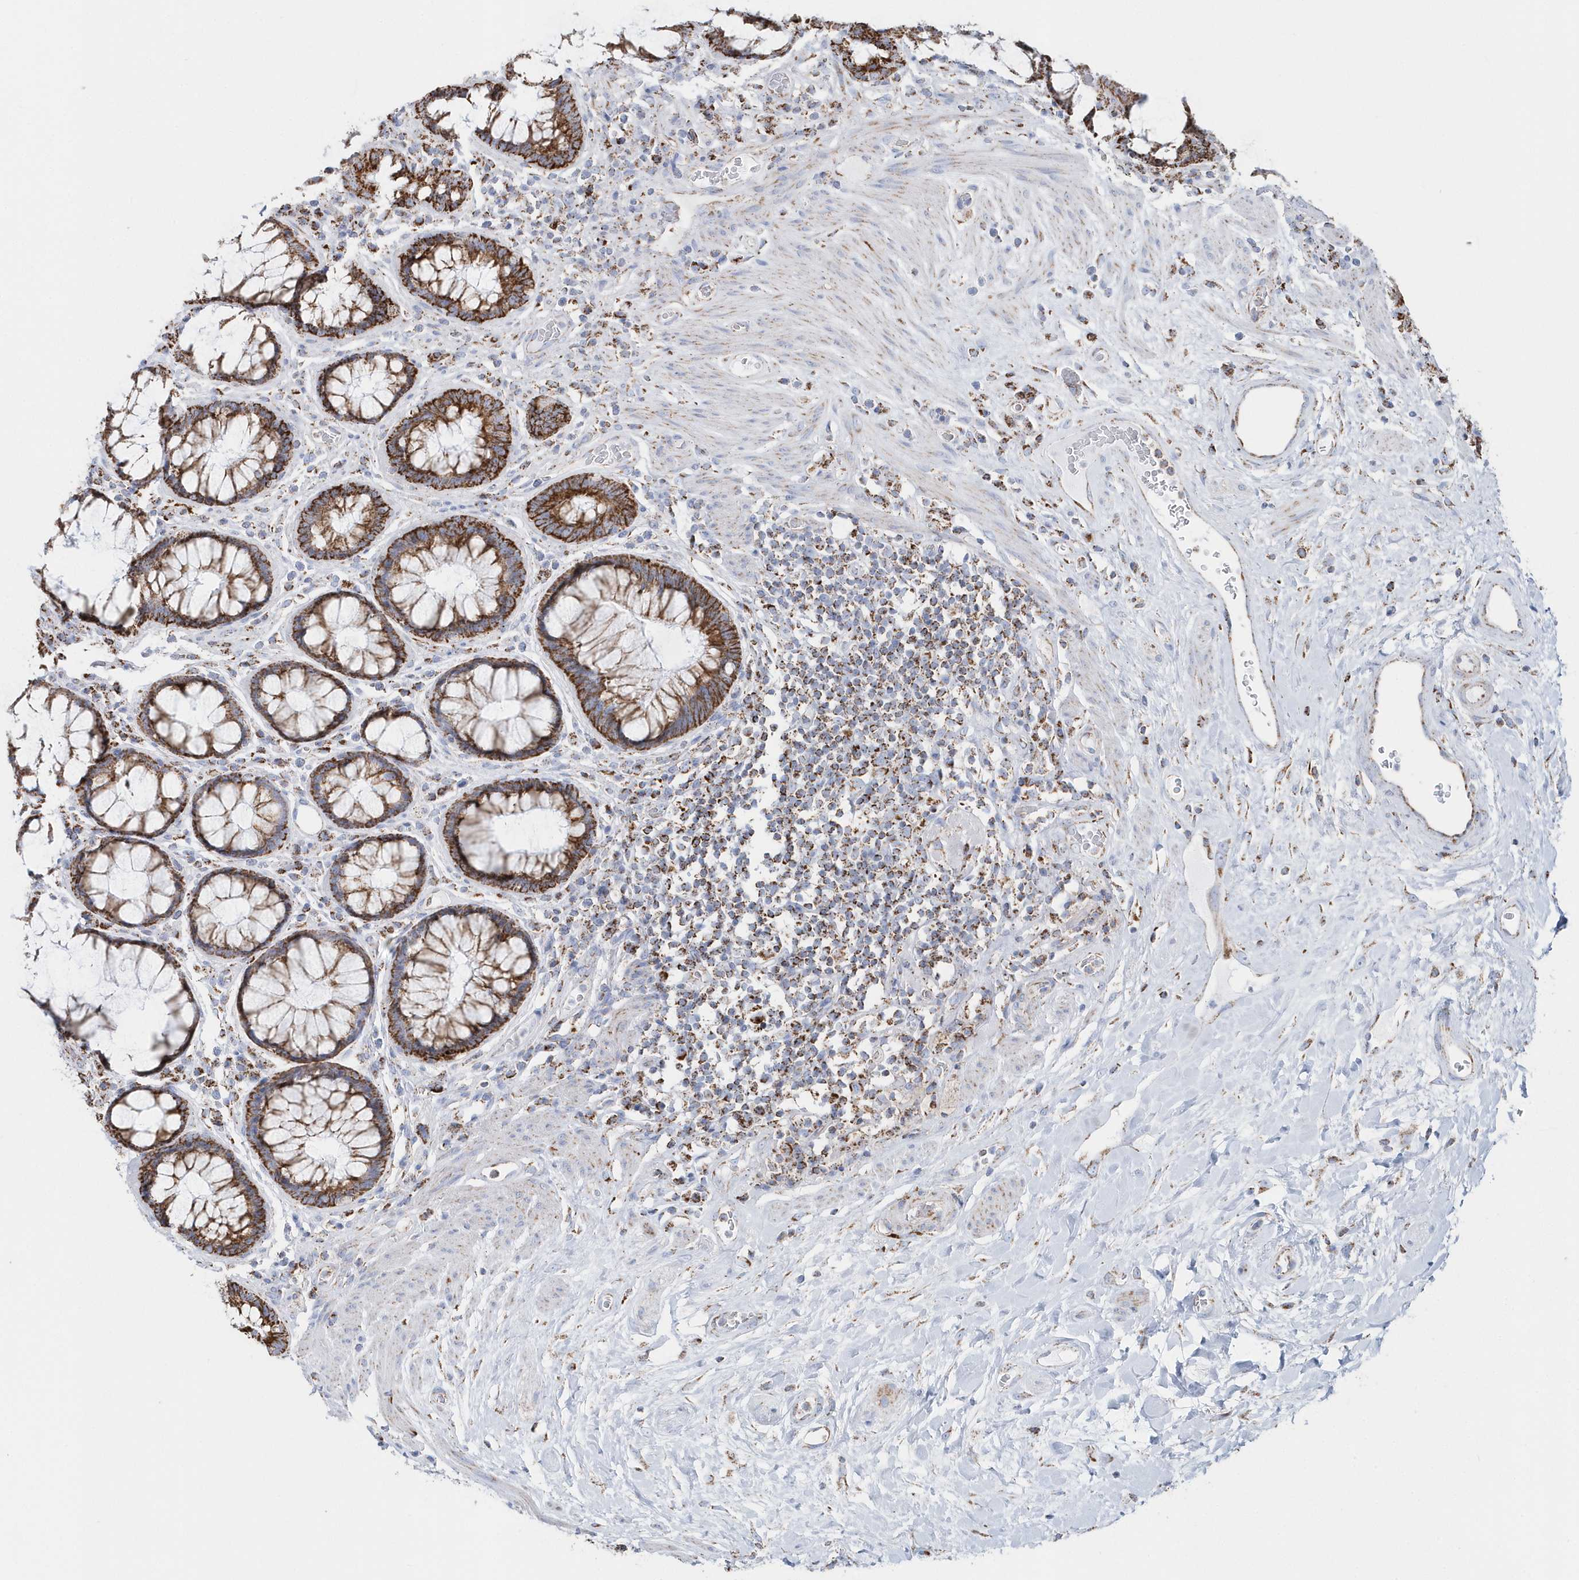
{"staining": {"intensity": "strong", "quantity": ">75%", "location": "cytoplasmic/membranous"}, "tissue": "rectum", "cell_type": "Glandular cells", "image_type": "normal", "snomed": [{"axis": "morphology", "description": "Normal tissue, NOS"}, {"axis": "topography", "description": "Rectum"}], "caption": "Strong cytoplasmic/membranous staining for a protein is appreciated in about >75% of glandular cells of unremarkable rectum using immunohistochemistry.", "gene": "TMCO6", "patient": {"sex": "male", "age": 64}}